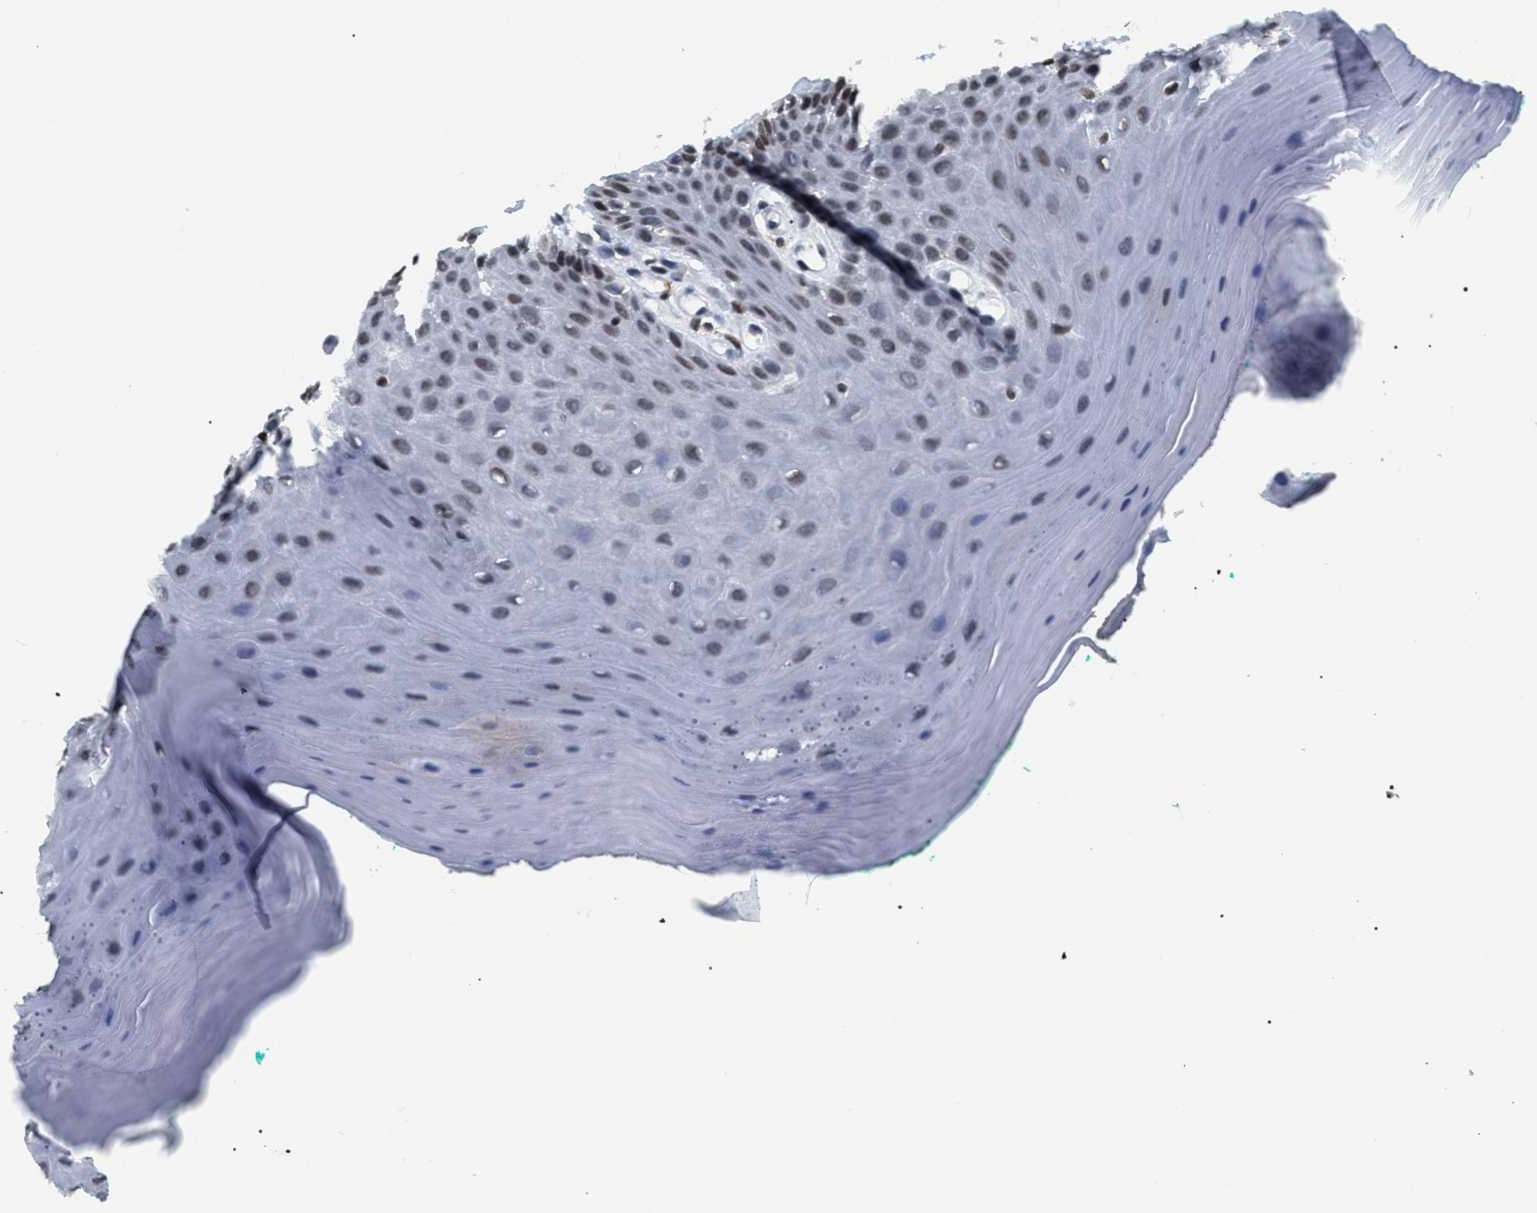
{"staining": {"intensity": "moderate", "quantity": ">75%", "location": "nuclear"}, "tissue": "oral mucosa", "cell_type": "Squamous epithelial cells", "image_type": "normal", "snomed": [{"axis": "morphology", "description": "Normal tissue, NOS"}, {"axis": "topography", "description": "Skeletal muscle"}, {"axis": "topography", "description": "Oral tissue"}], "caption": "A micrograph showing moderate nuclear expression in about >75% of squamous epithelial cells in normal oral mucosa, as visualized by brown immunohistochemical staining.", "gene": "HMGN2", "patient": {"sex": "male", "age": 58}}